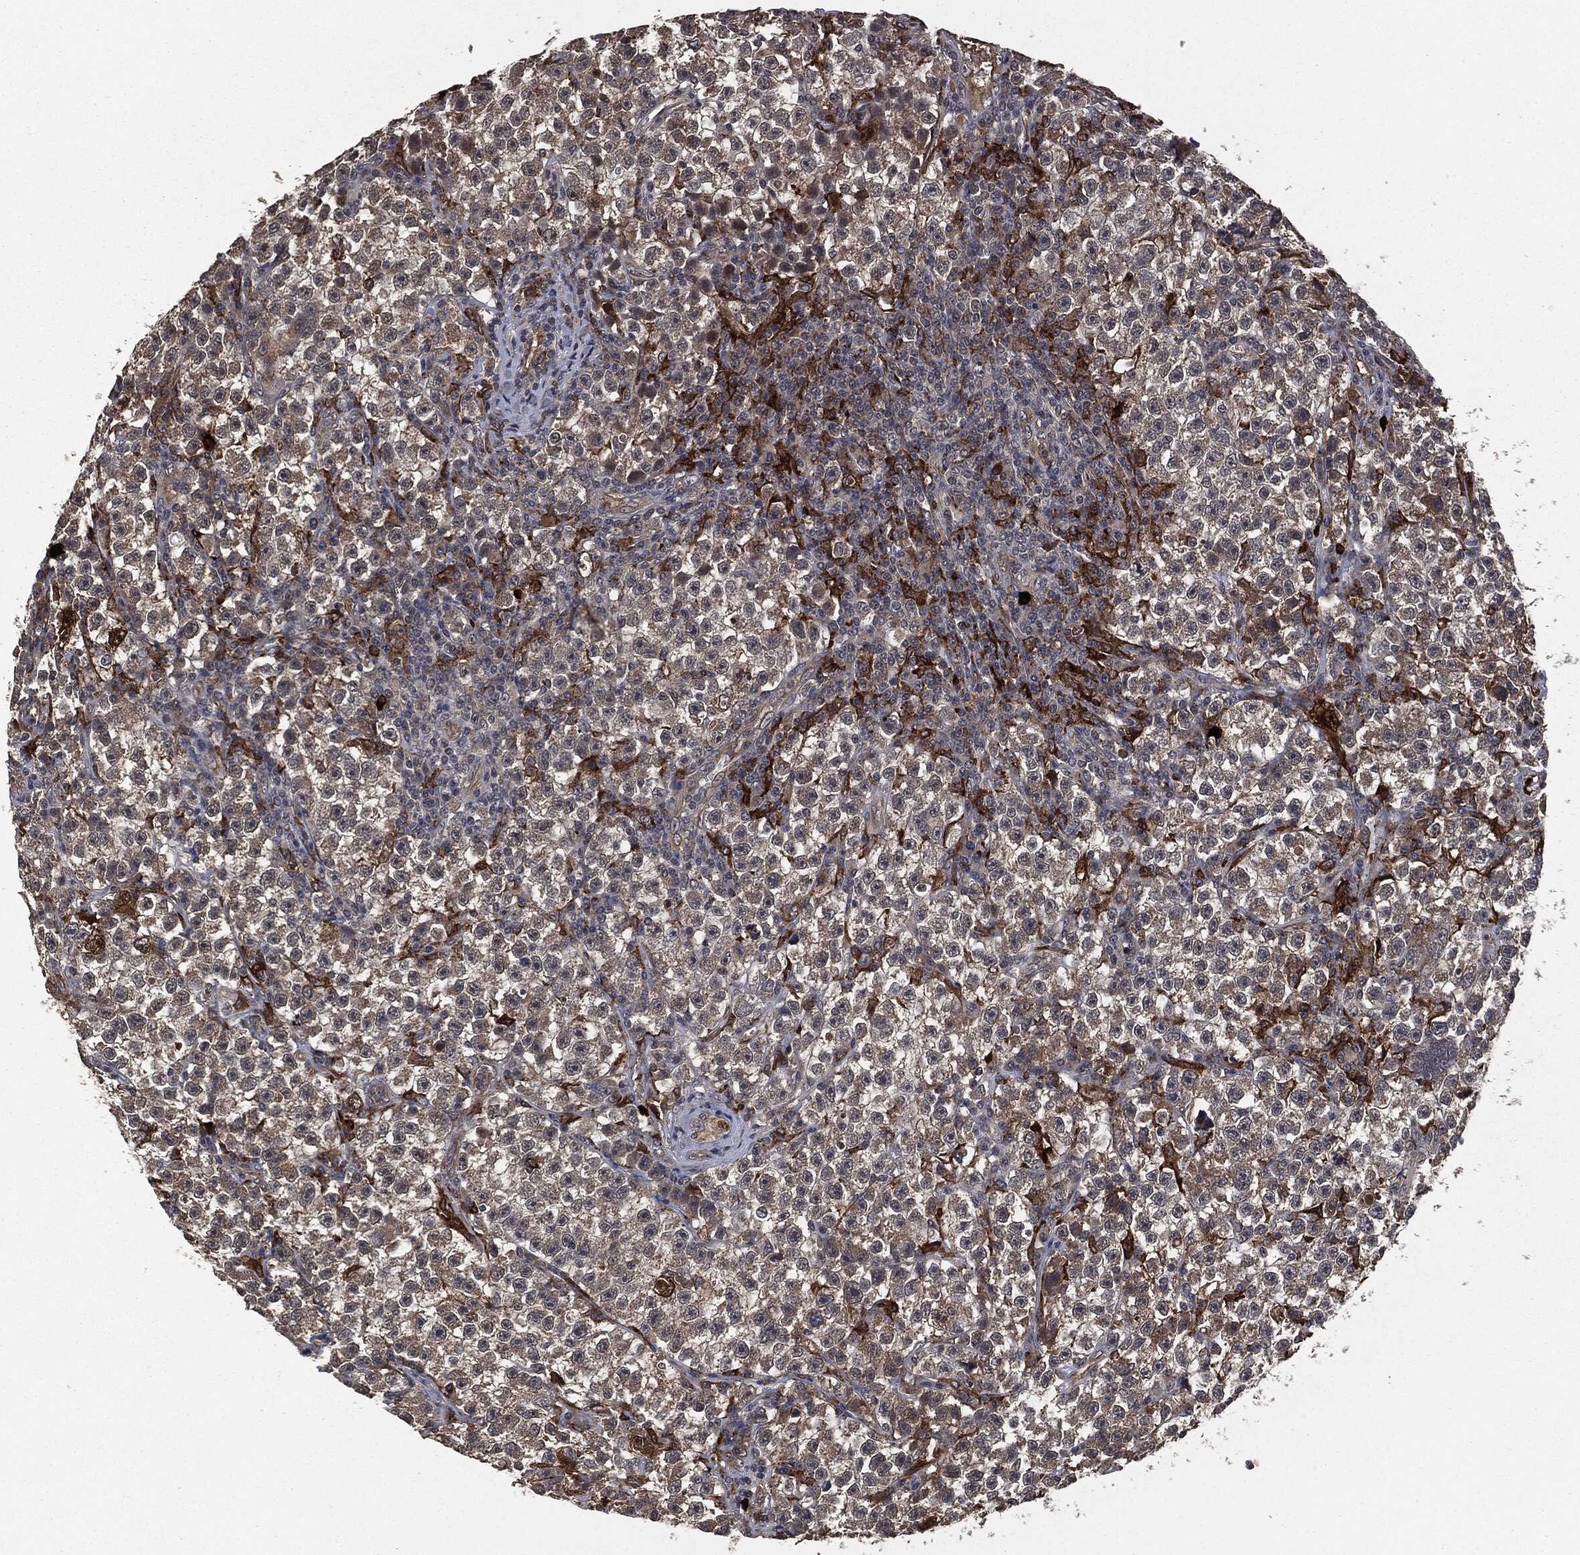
{"staining": {"intensity": "weak", "quantity": "<25%", "location": "cytoplasmic/membranous"}, "tissue": "testis cancer", "cell_type": "Tumor cells", "image_type": "cancer", "snomed": [{"axis": "morphology", "description": "Seminoma, NOS"}, {"axis": "topography", "description": "Testis"}], "caption": "A high-resolution micrograph shows immunohistochemistry (IHC) staining of seminoma (testis), which shows no significant expression in tumor cells. Nuclei are stained in blue.", "gene": "CRABP2", "patient": {"sex": "male", "age": 22}}